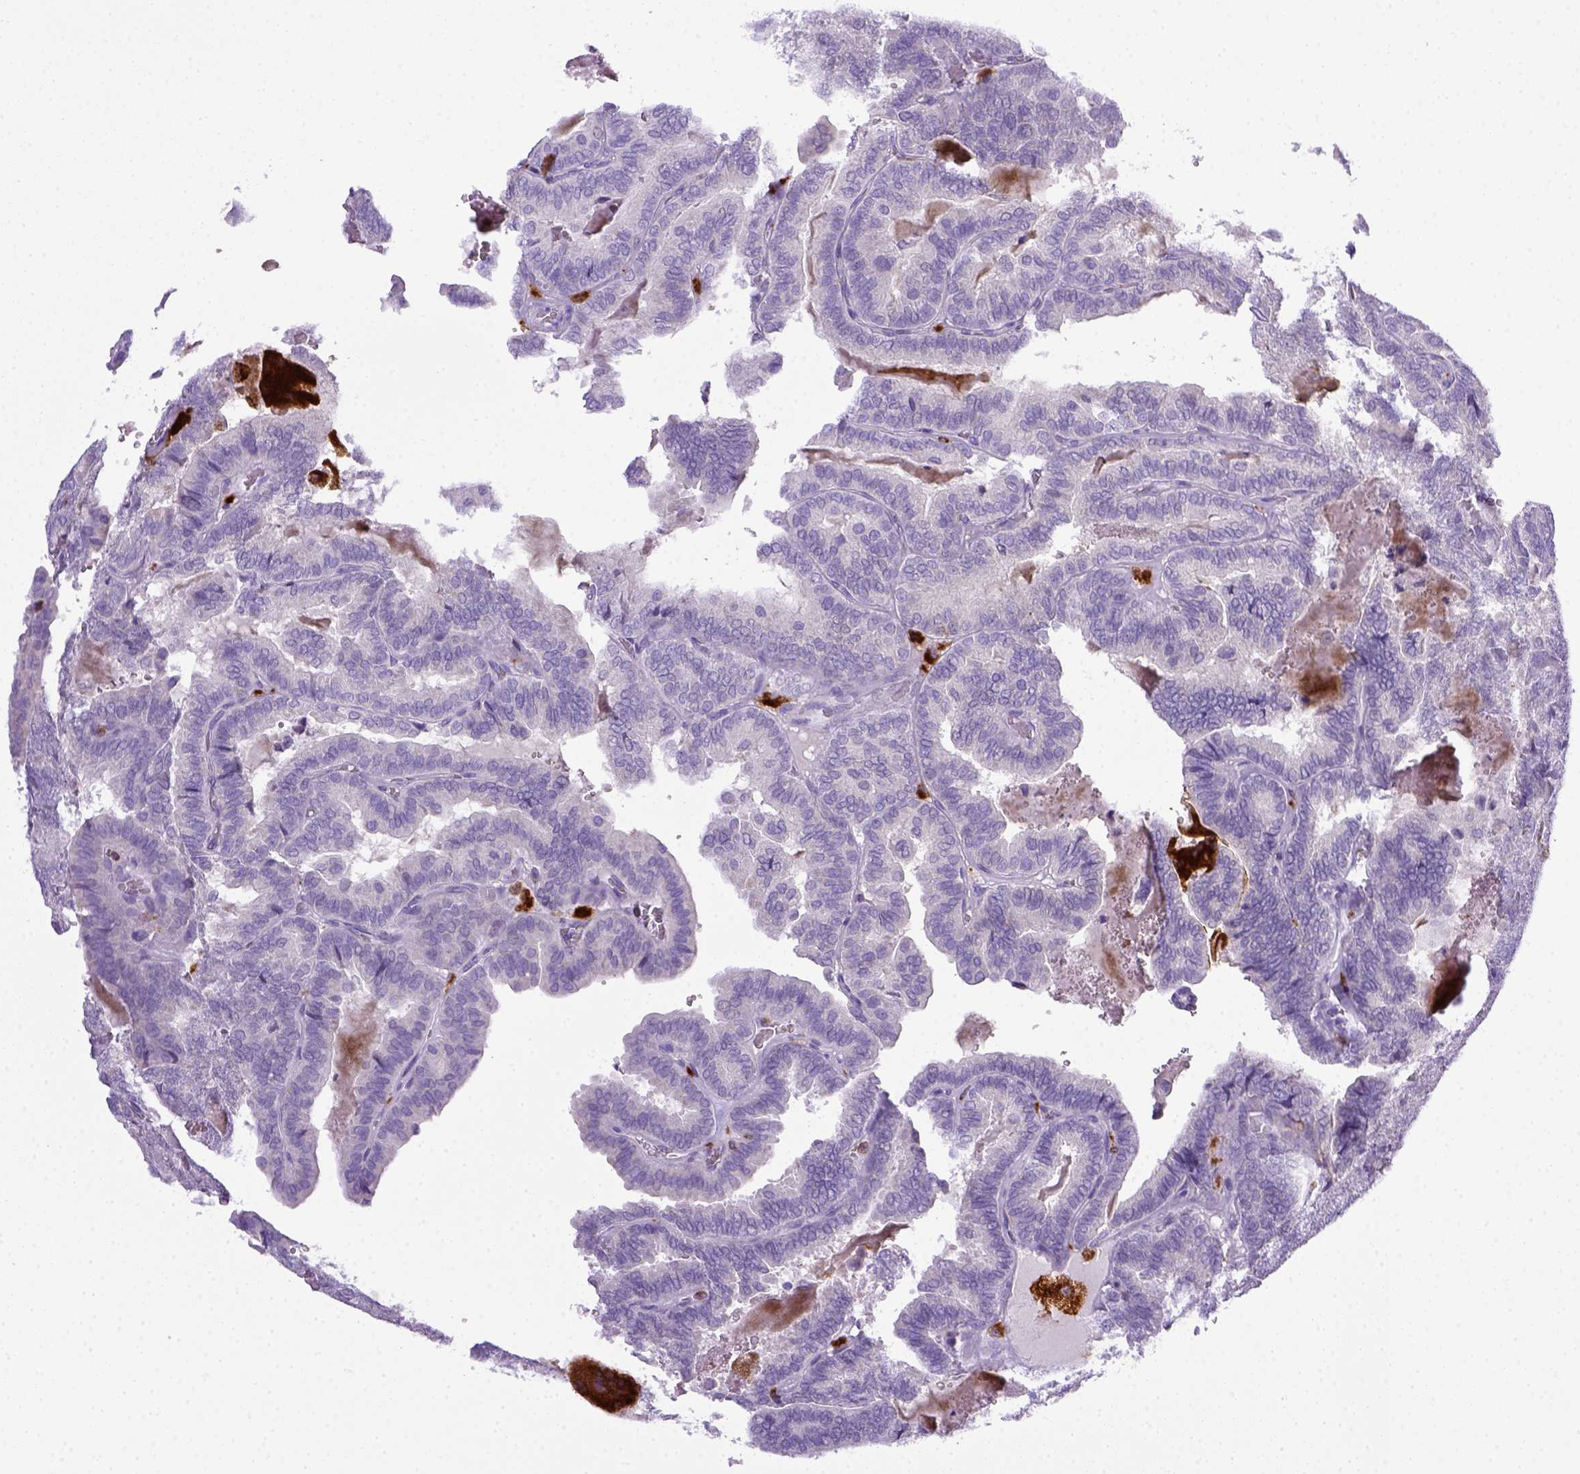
{"staining": {"intensity": "negative", "quantity": "none", "location": "none"}, "tissue": "thyroid cancer", "cell_type": "Tumor cells", "image_type": "cancer", "snomed": [{"axis": "morphology", "description": "Papillary adenocarcinoma, NOS"}, {"axis": "topography", "description": "Thyroid gland"}], "caption": "This is an immunohistochemistry (IHC) photomicrograph of thyroid cancer (papillary adenocarcinoma). There is no staining in tumor cells.", "gene": "CD68", "patient": {"sex": "female", "age": 75}}